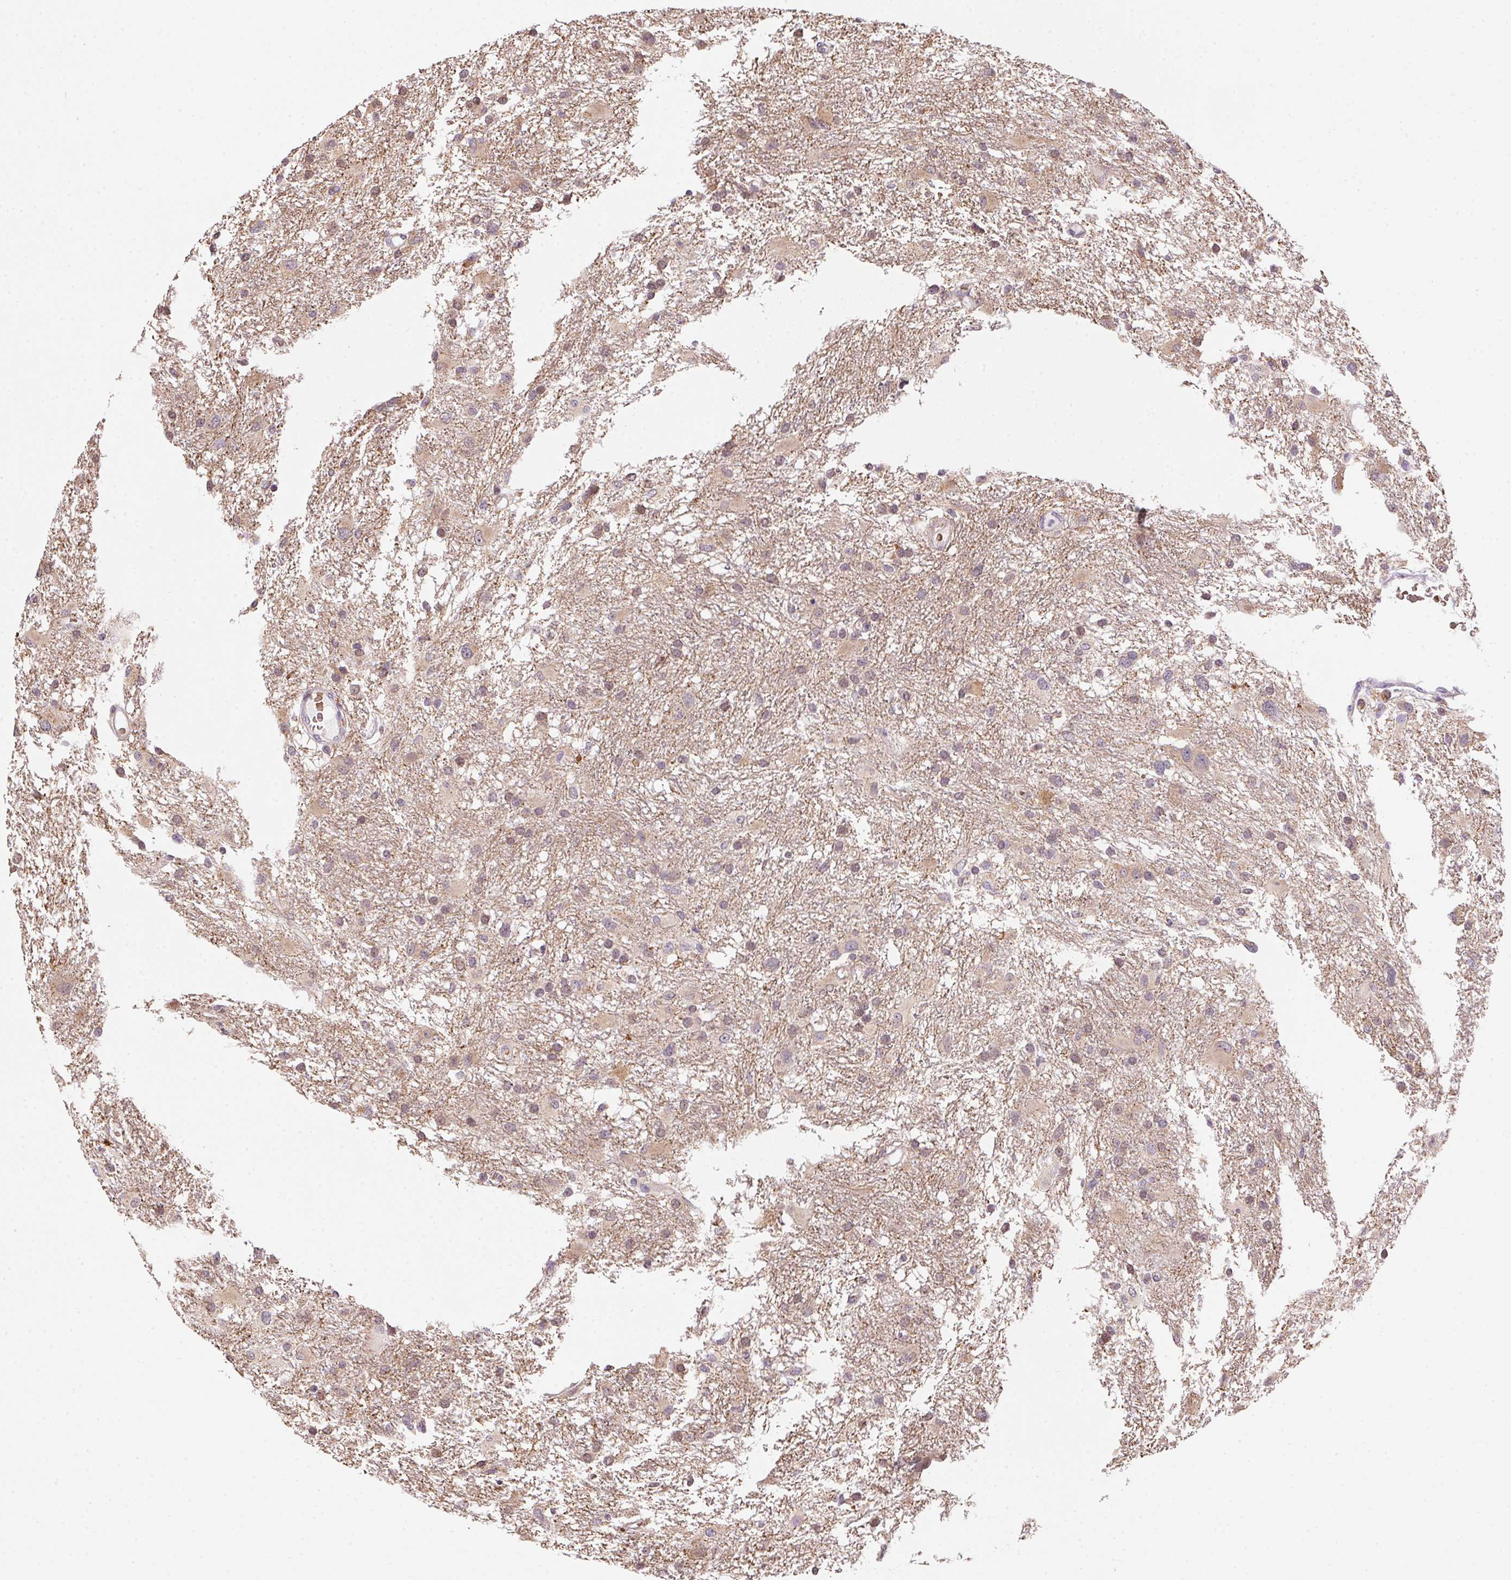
{"staining": {"intensity": "weak", "quantity": "<25%", "location": "cytoplasmic/membranous"}, "tissue": "glioma", "cell_type": "Tumor cells", "image_type": "cancer", "snomed": [{"axis": "morphology", "description": "Glioma, malignant, High grade"}, {"axis": "topography", "description": "Brain"}], "caption": "Immunohistochemical staining of malignant glioma (high-grade) displays no significant staining in tumor cells.", "gene": "METTL13", "patient": {"sex": "male", "age": 53}}